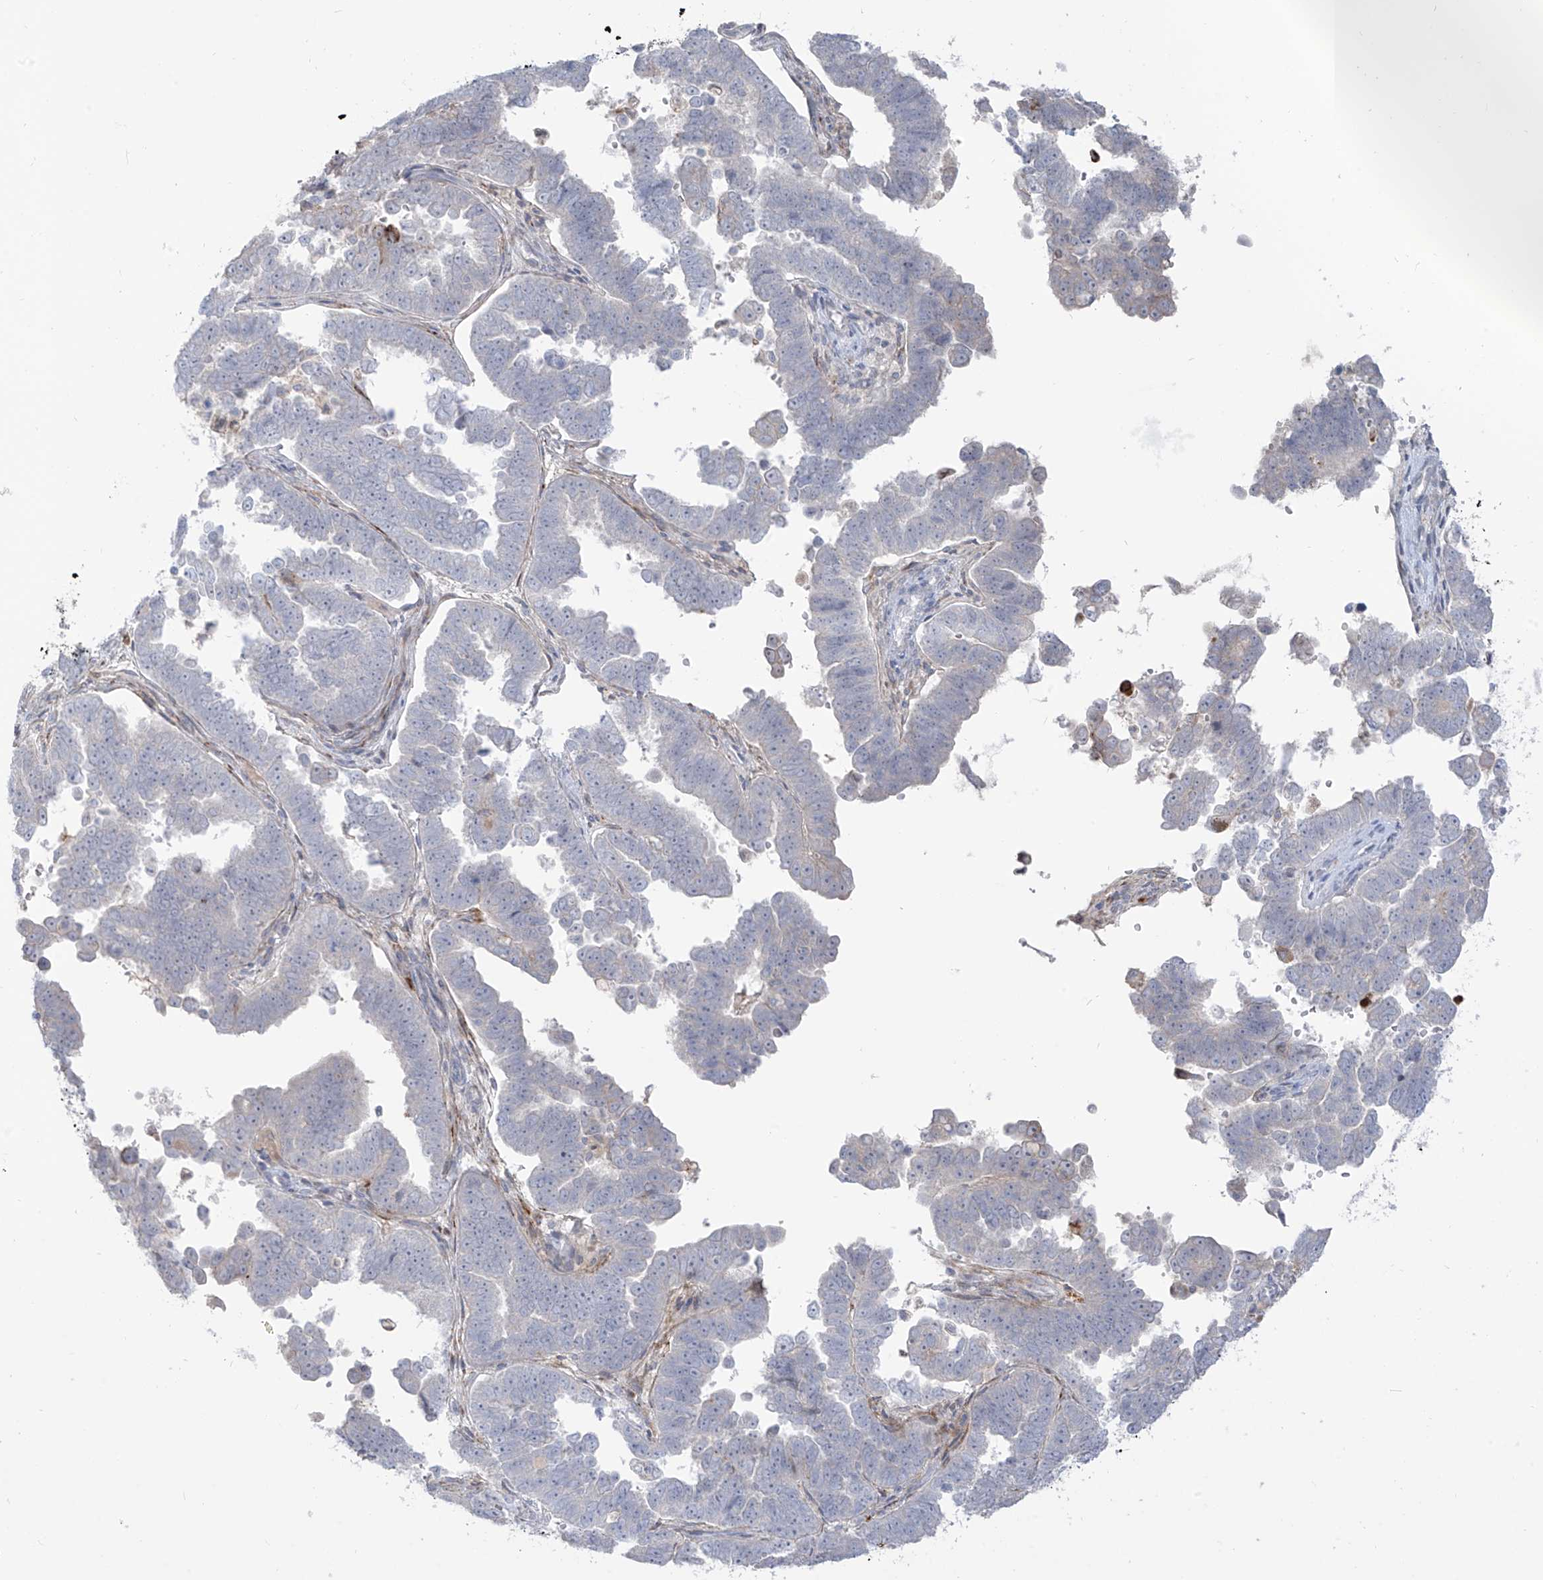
{"staining": {"intensity": "negative", "quantity": "none", "location": "none"}, "tissue": "endometrial cancer", "cell_type": "Tumor cells", "image_type": "cancer", "snomed": [{"axis": "morphology", "description": "Adenocarcinoma, NOS"}, {"axis": "topography", "description": "Endometrium"}], "caption": "A high-resolution micrograph shows immunohistochemistry (IHC) staining of adenocarcinoma (endometrial), which exhibits no significant expression in tumor cells.", "gene": "NOTO", "patient": {"sex": "female", "age": 75}}